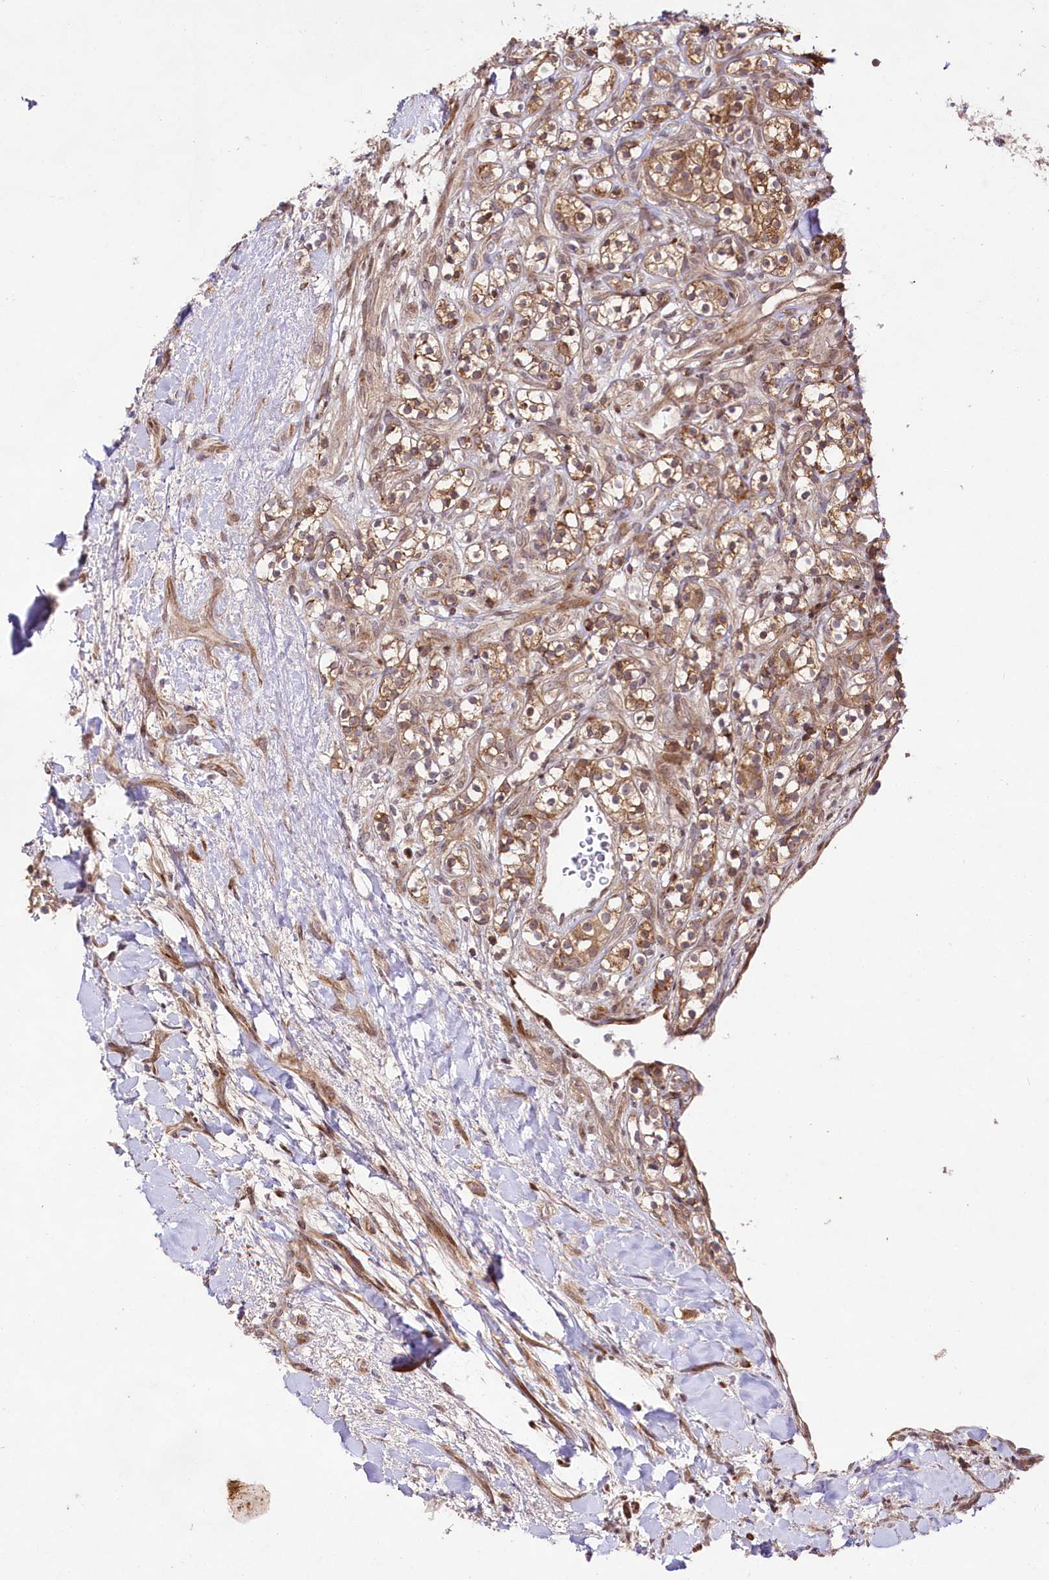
{"staining": {"intensity": "moderate", "quantity": ">75%", "location": "cytoplasmic/membranous"}, "tissue": "renal cancer", "cell_type": "Tumor cells", "image_type": "cancer", "snomed": [{"axis": "morphology", "description": "Adenocarcinoma, NOS"}, {"axis": "topography", "description": "Kidney"}], "caption": "Immunohistochemistry image of human adenocarcinoma (renal) stained for a protein (brown), which exhibits medium levels of moderate cytoplasmic/membranous staining in about >75% of tumor cells.", "gene": "PHLDB1", "patient": {"sex": "male", "age": 77}}